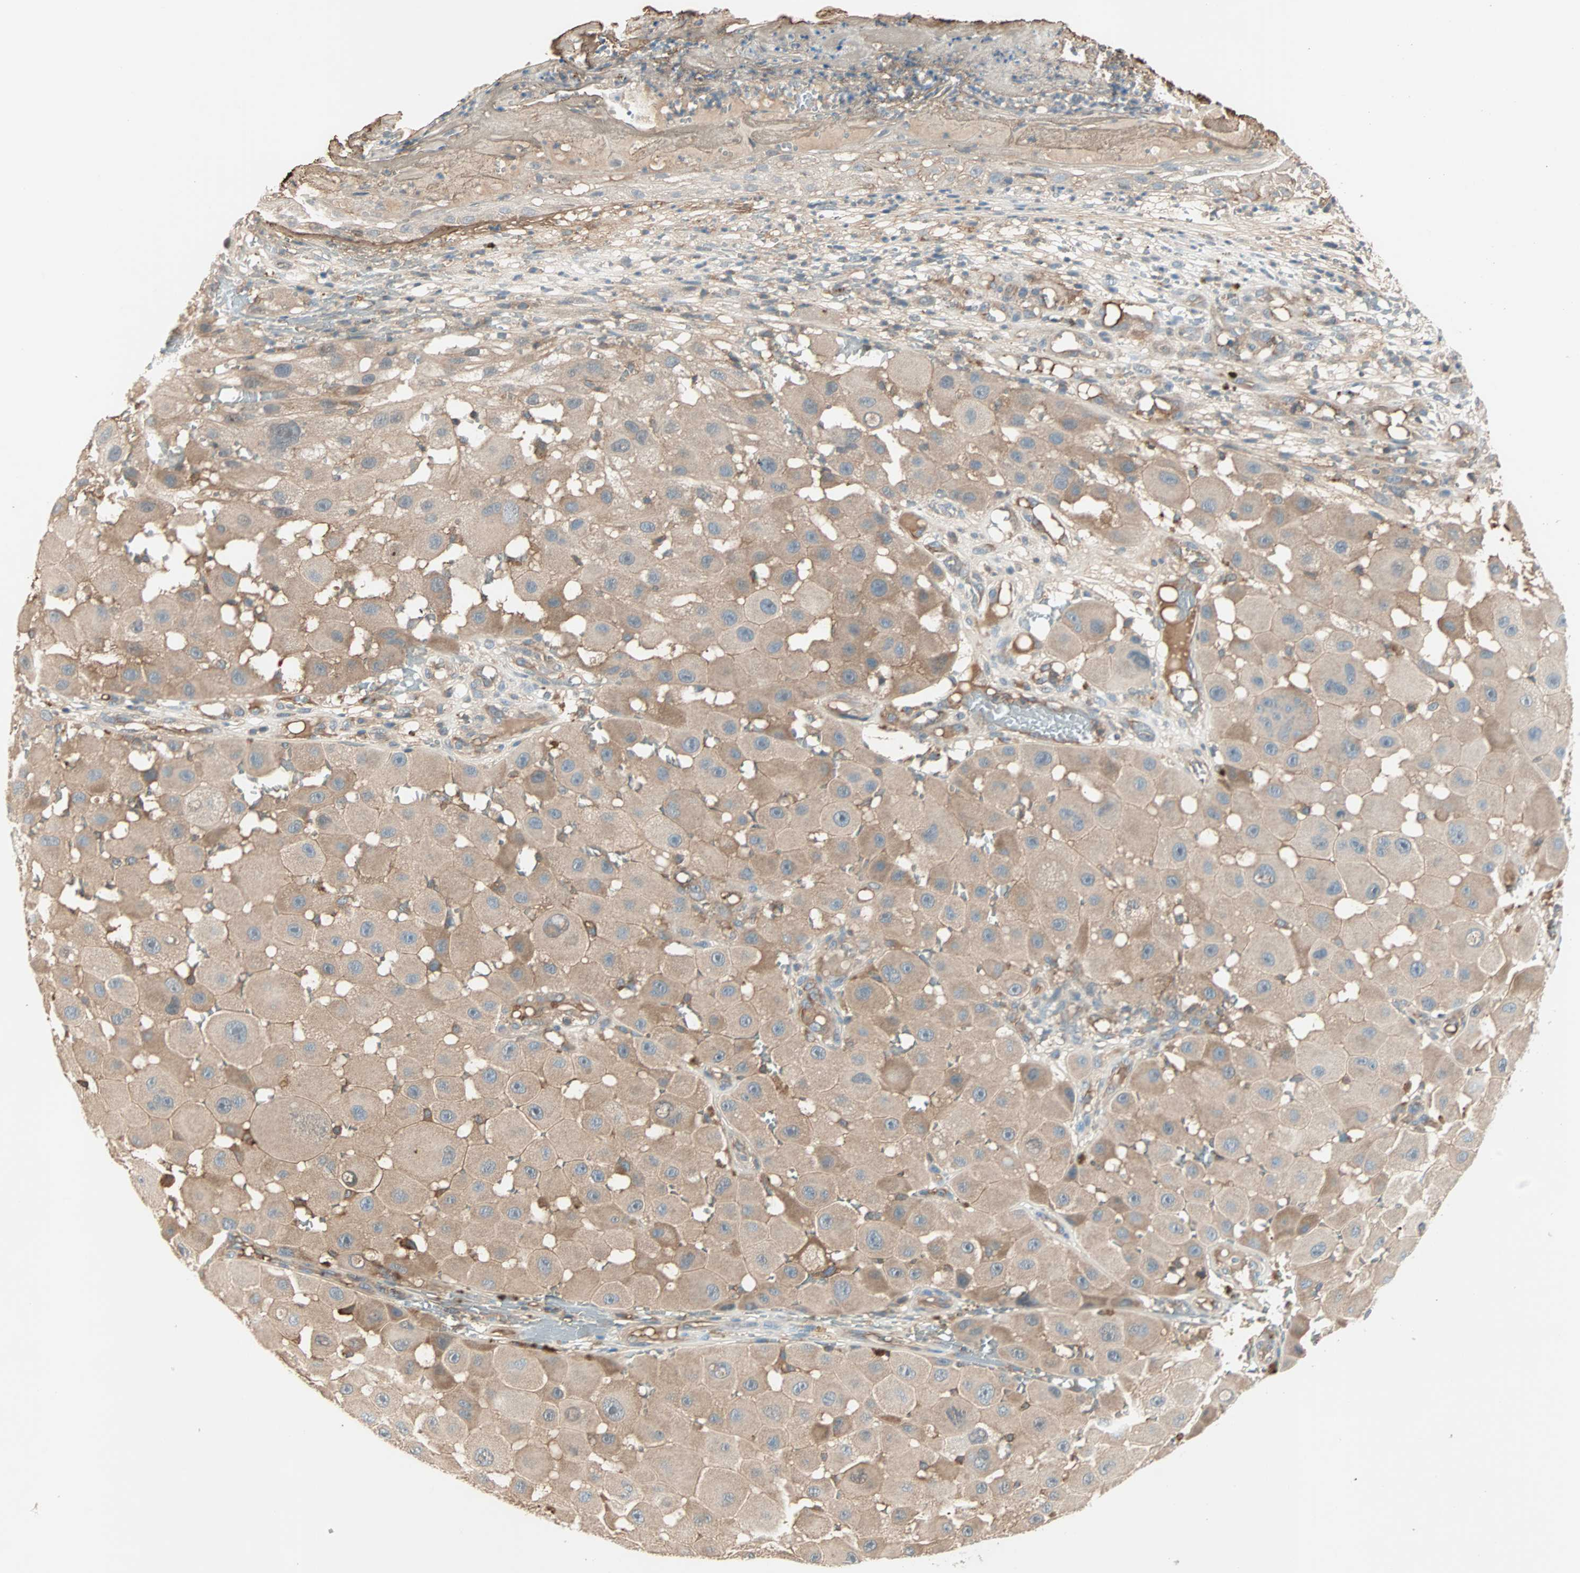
{"staining": {"intensity": "weak", "quantity": ">75%", "location": "cytoplasmic/membranous"}, "tissue": "melanoma", "cell_type": "Tumor cells", "image_type": "cancer", "snomed": [{"axis": "morphology", "description": "Malignant melanoma, NOS"}, {"axis": "topography", "description": "Skin"}], "caption": "IHC (DAB (3,3'-diaminobenzidine)) staining of melanoma reveals weak cytoplasmic/membranous protein staining in about >75% of tumor cells. The staining was performed using DAB (3,3'-diaminobenzidine), with brown indicating positive protein expression. Nuclei are stained blue with hematoxylin.", "gene": "TEC", "patient": {"sex": "female", "age": 81}}